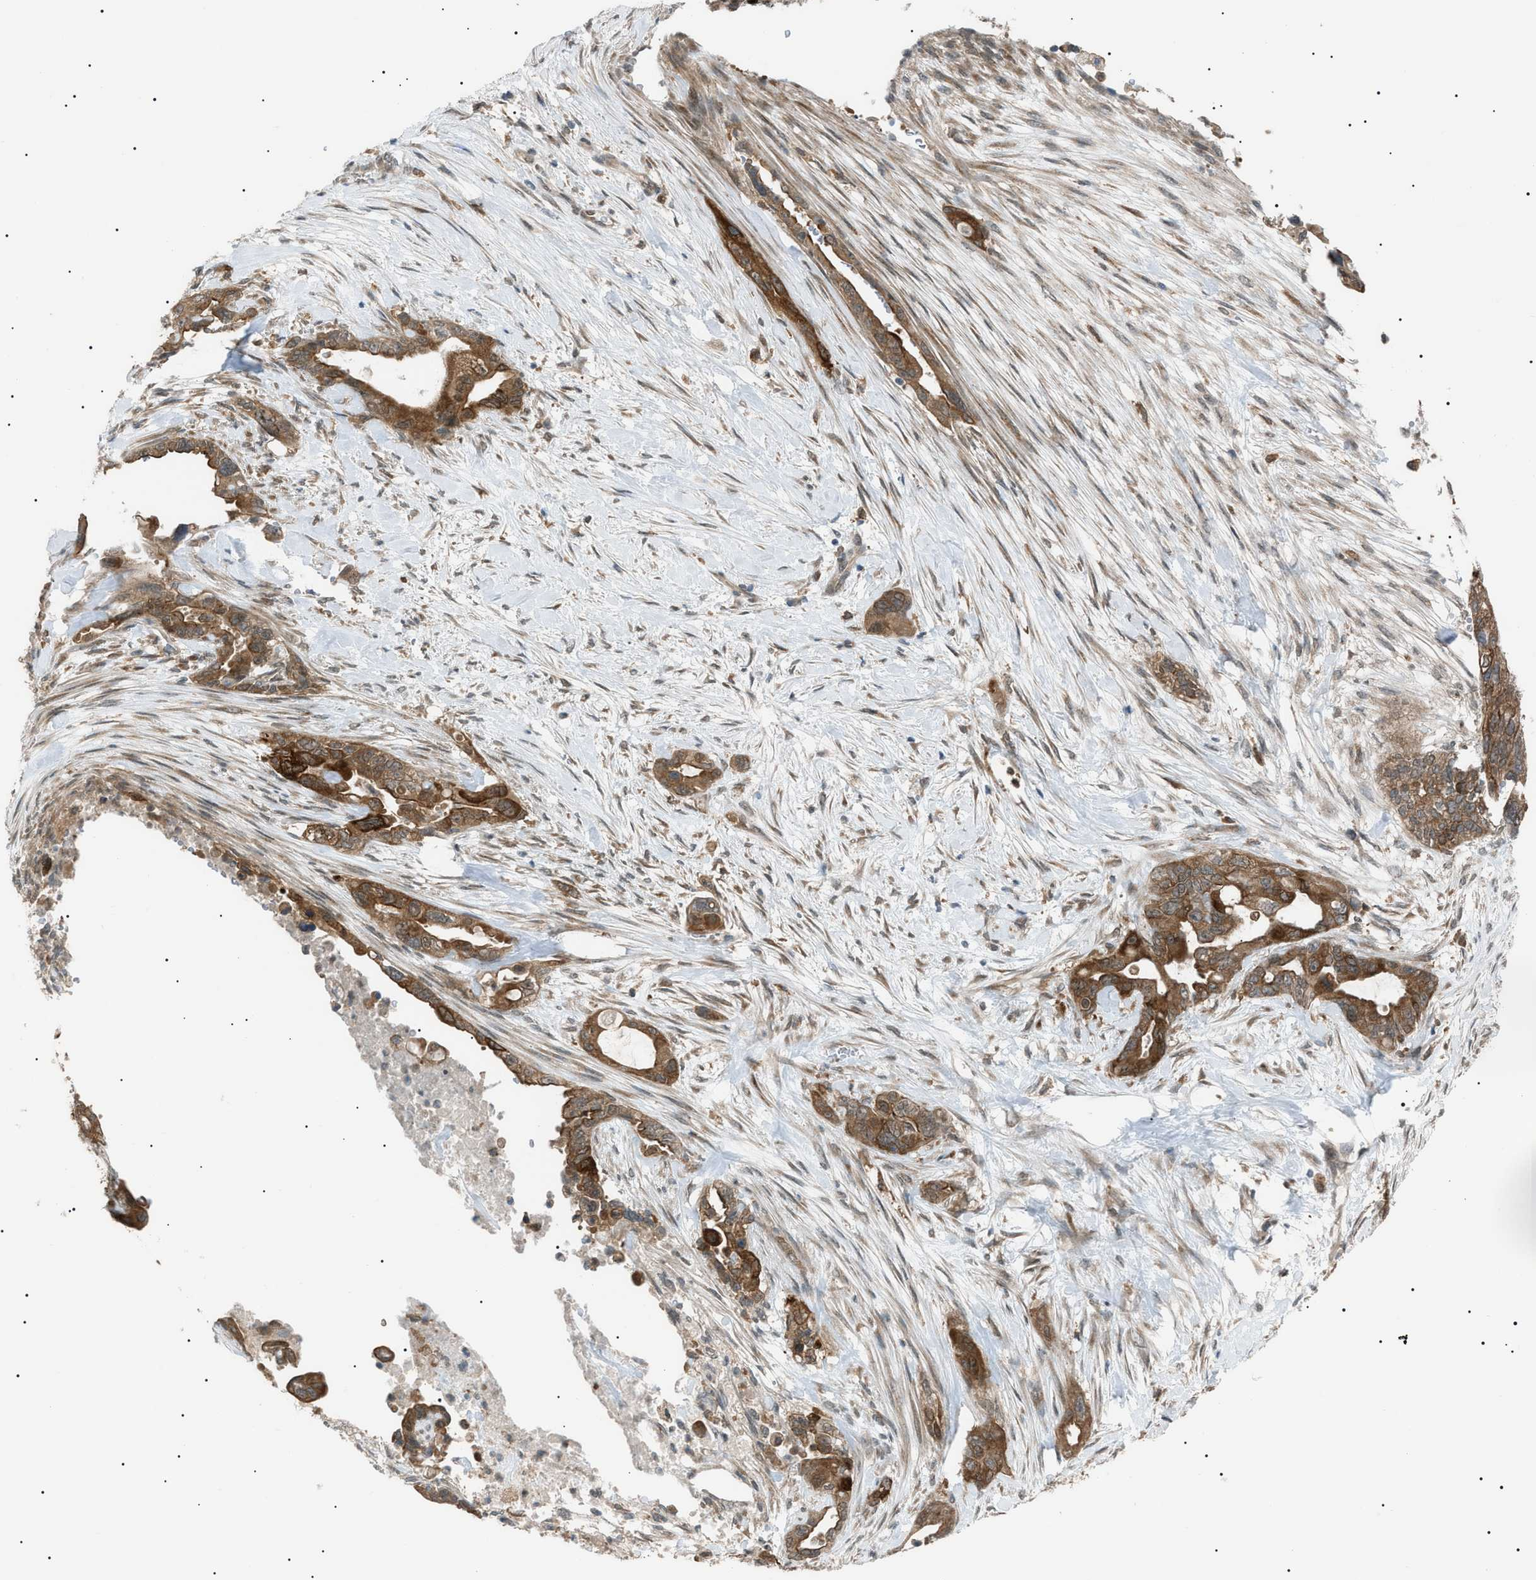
{"staining": {"intensity": "moderate", "quantity": ">75%", "location": "cytoplasmic/membranous"}, "tissue": "pancreatic cancer", "cell_type": "Tumor cells", "image_type": "cancer", "snomed": [{"axis": "morphology", "description": "Adenocarcinoma, NOS"}, {"axis": "topography", "description": "Pancreas"}], "caption": "Immunohistochemical staining of pancreatic cancer (adenocarcinoma) shows medium levels of moderate cytoplasmic/membranous protein staining in about >75% of tumor cells.", "gene": "LPIN2", "patient": {"sex": "male", "age": 70}}